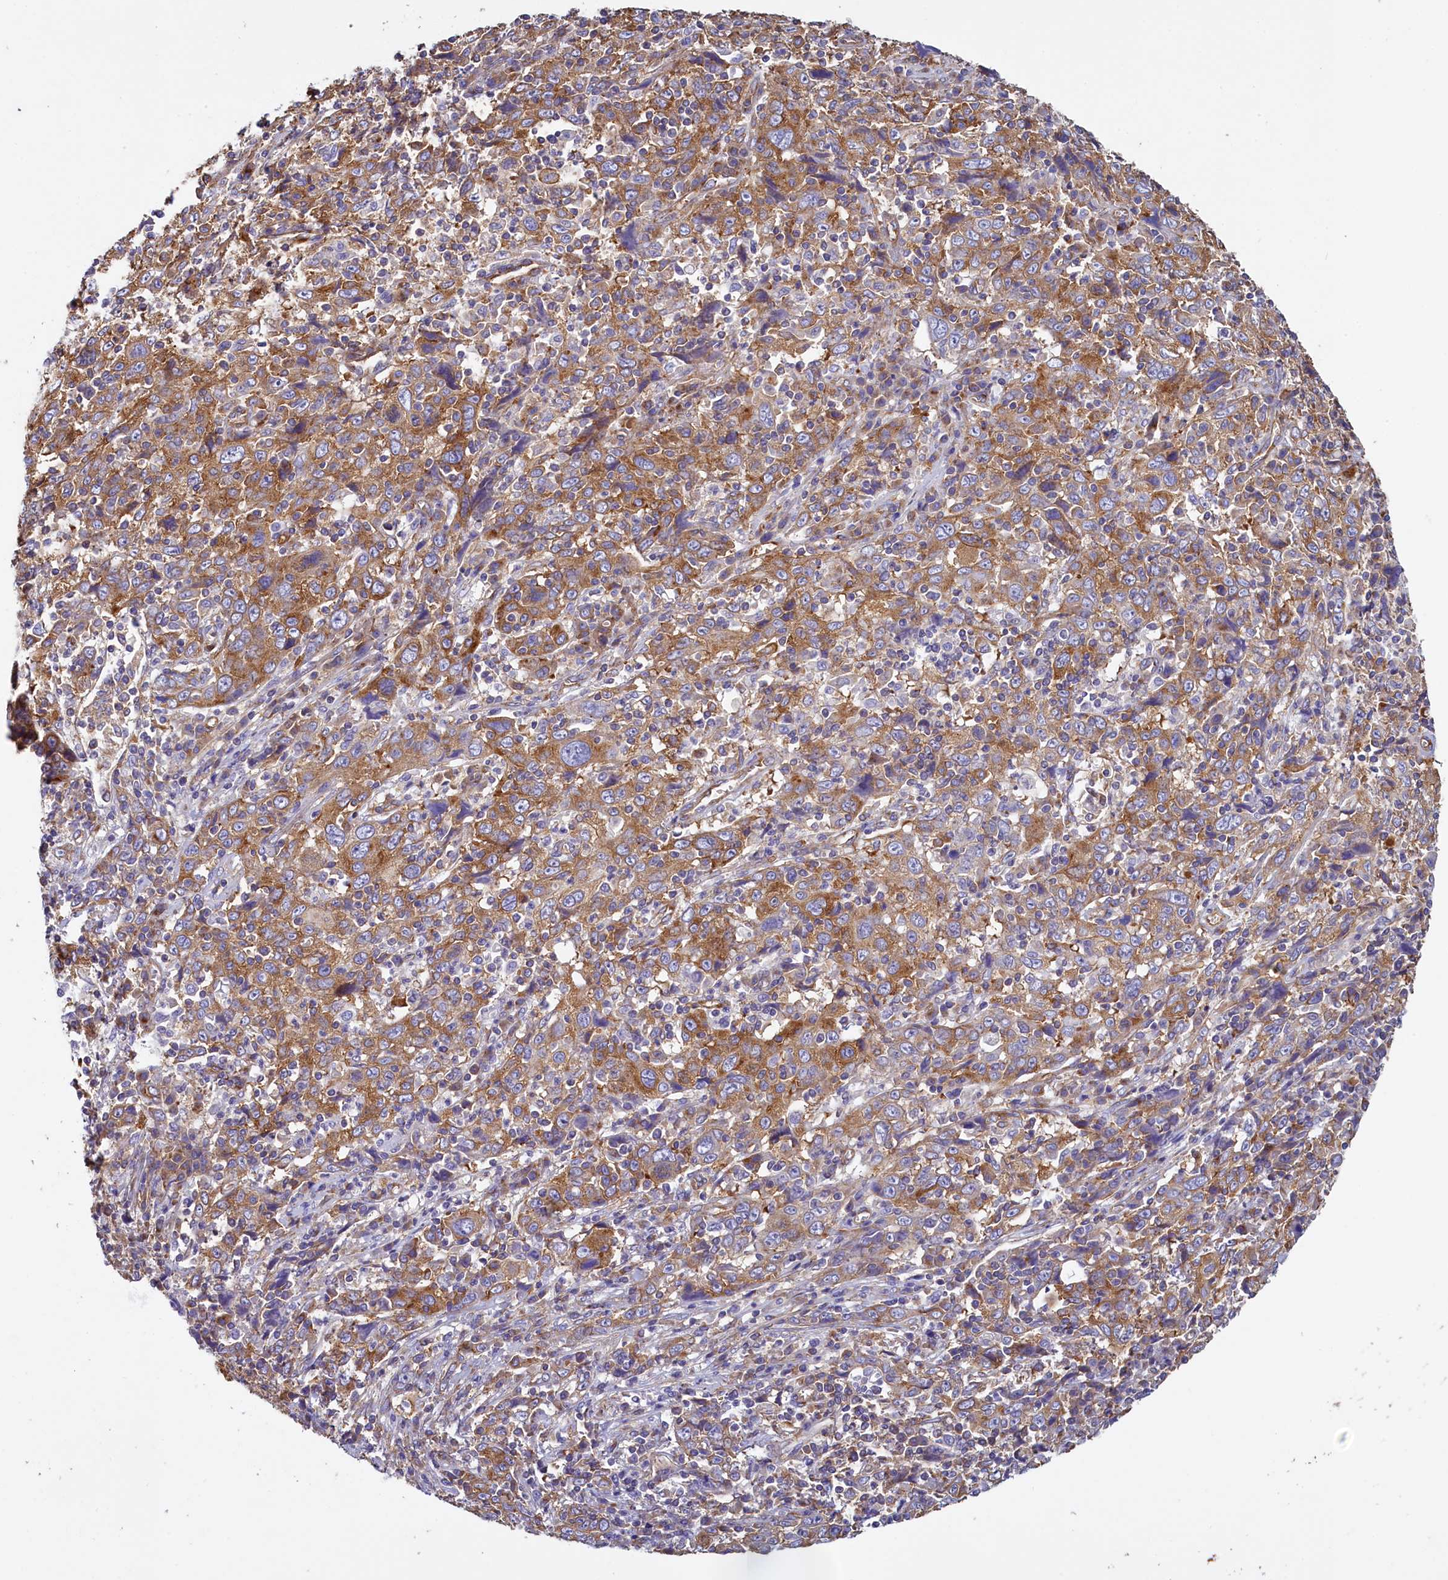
{"staining": {"intensity": "moderate", "quantity": ">75%", "location": "cytoplasmic/membranous"}, "tissue": "cervical cancer", "cell_type": "Tumor cells", "image_type": "cancer", "snomed": [{"axis": "morphology", "description": "Squamous cell carcinoma, NOS"}, {"axis": "topography", "description": "Cervix"}], "caption": "Cervical cancer was stained to show a protein in brown. There is medium levels of moderate cytoplasmic/membranous staining in about >75% of tumor cells.", "gene": "GPR21", "patient": {"sex": "female", "age": 46}}